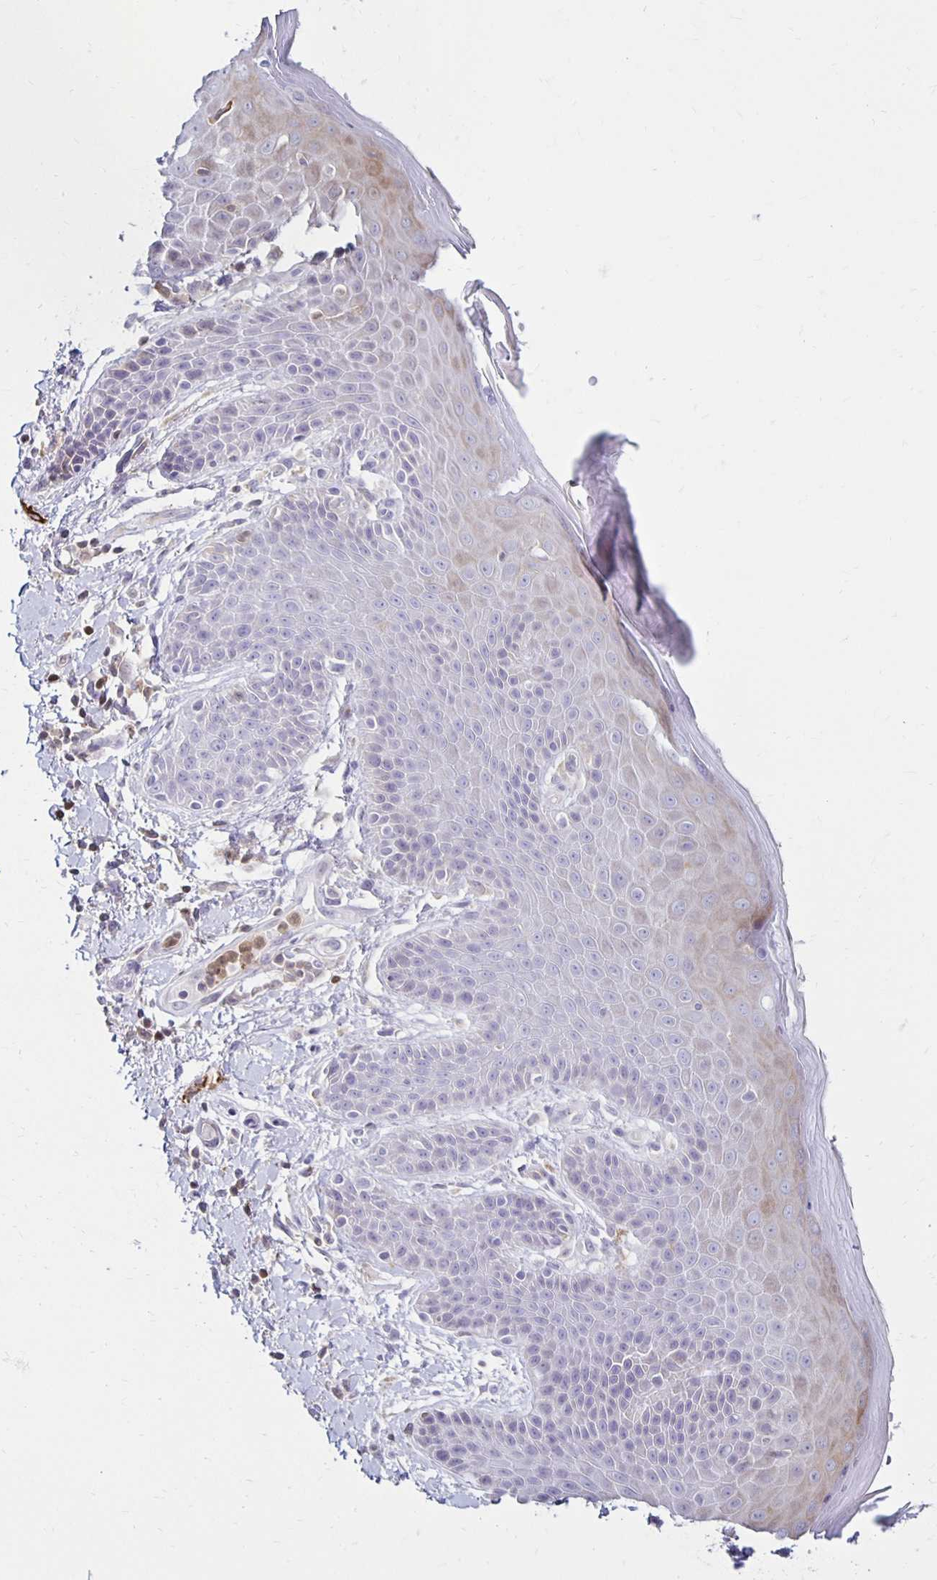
{"staining": {"intensity": "weak", "quantity": "<25%", "location": "cytoplasmic/membranous"}, "tissue": "skin", "cell_type": "Epidermal cells", "image_type": "normal", "snomed": [{"axis": "morphology", "description": "Normal tissue, NOS"}, {"axis": "topography", "description": "Anal"}, {"axis": "topography", "description": "Peripheral nerve tissue"}], "caption": "Normal skin was stained to show a protein in brown. There is no significant staining in epidermal cells. The staining was performed using DAB to visualize the protein expression in brown, while the nuclei were stained in blue with hematoxylin (Magnification: 20x).", "gene": "CCL21", "patient": {"sex": "male", "age": 51}}